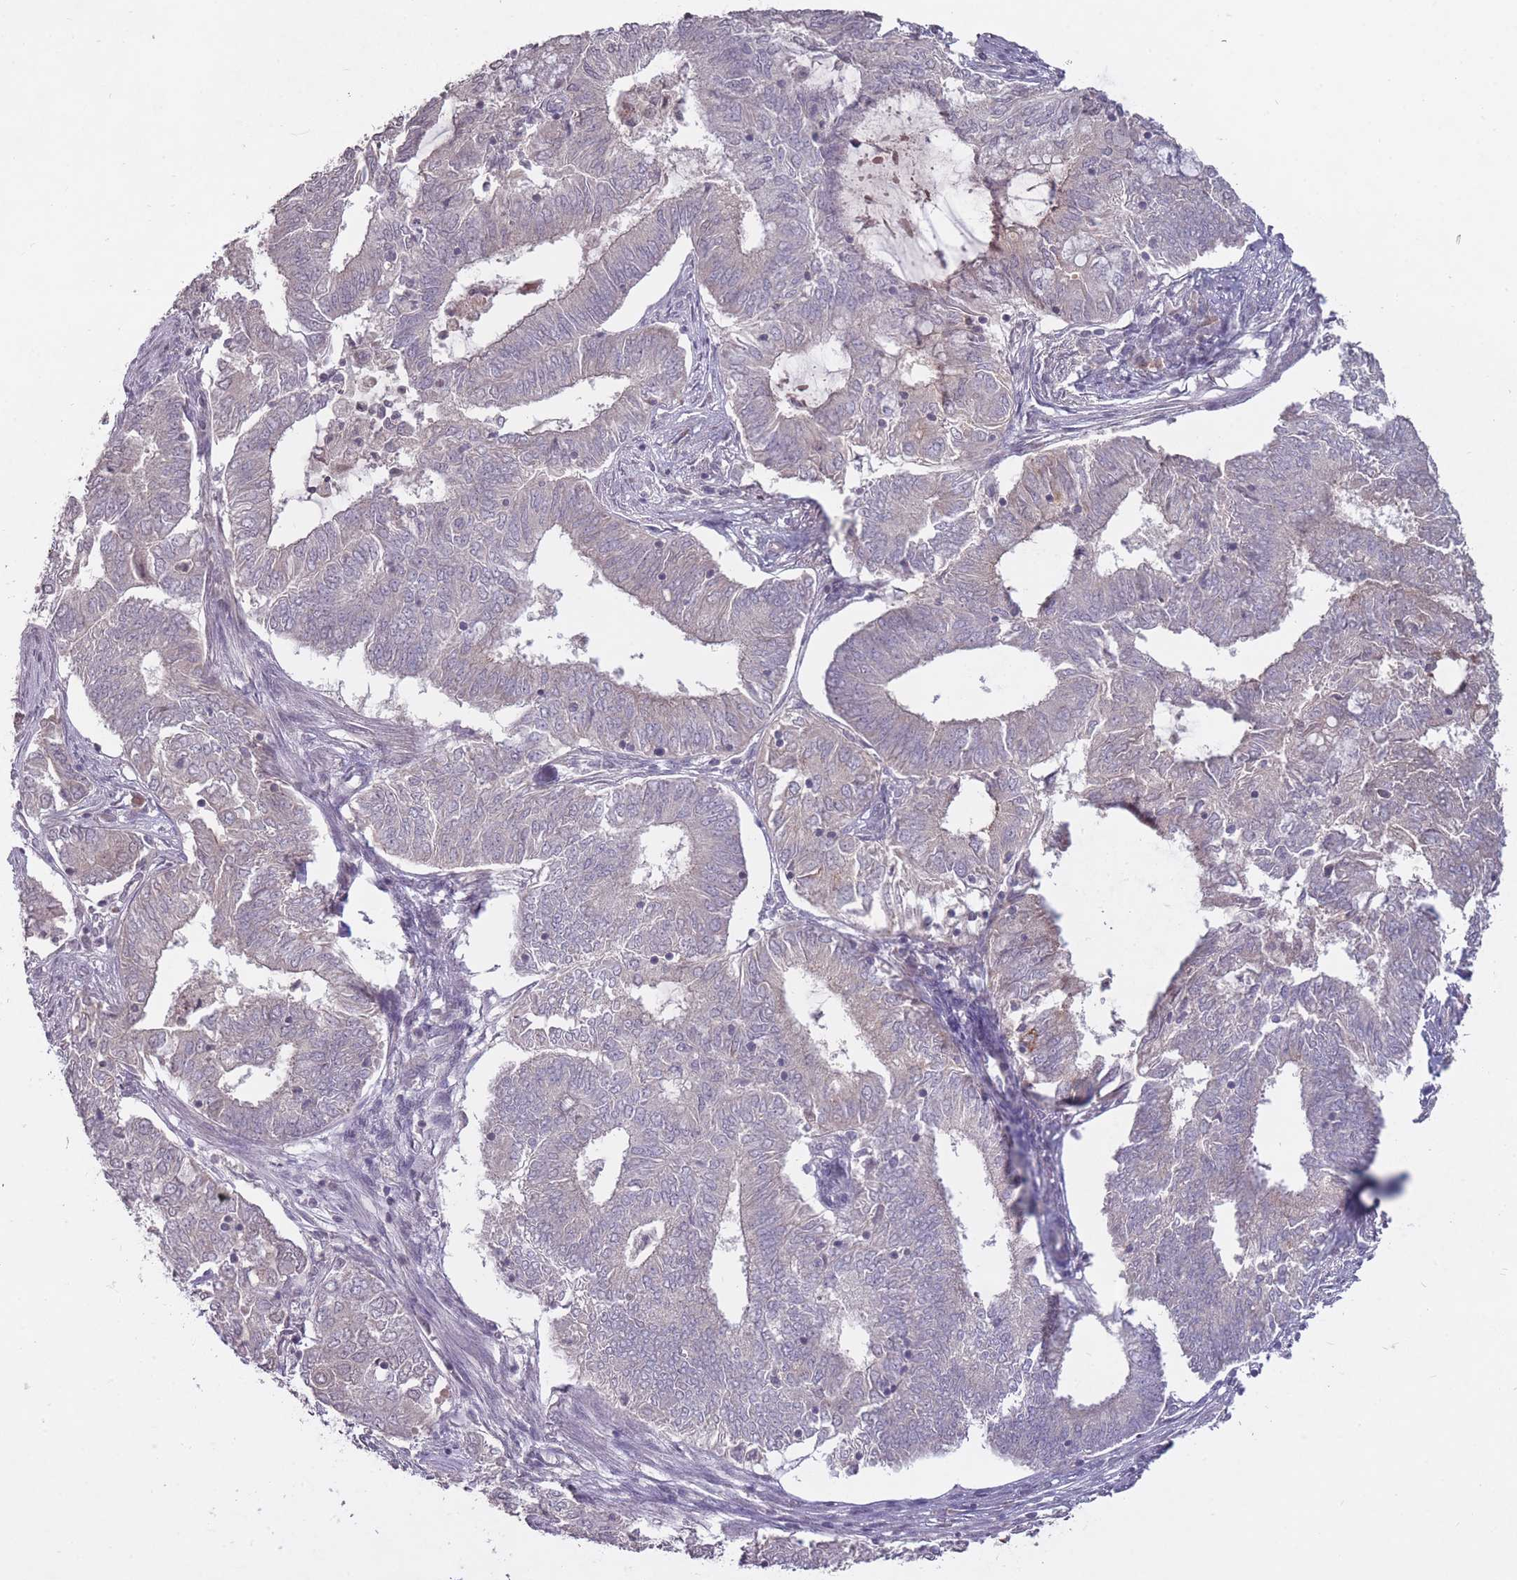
{"staining": {"intensity": "negative", "quantity": "none", "location": "none"}, "tissue": "endometrial cancer", "cell_type": "Tumor cells", "image_type": "cancer", "snomed": [{"axis": "morphology", "description": "Adenocarcinoma, NOS"}, {"axis": "topography", "description": "Endometrium"}], "caption": "Micrograph shows no protein expression in tumor cells of adenocarcinoma (endometrial) tissue. (Brightfield microscopy of DAB immunohistochemistry at high magnification).", "gene": "ADCYAP1R1", "patient": {"sex": "female", "age": 62}}